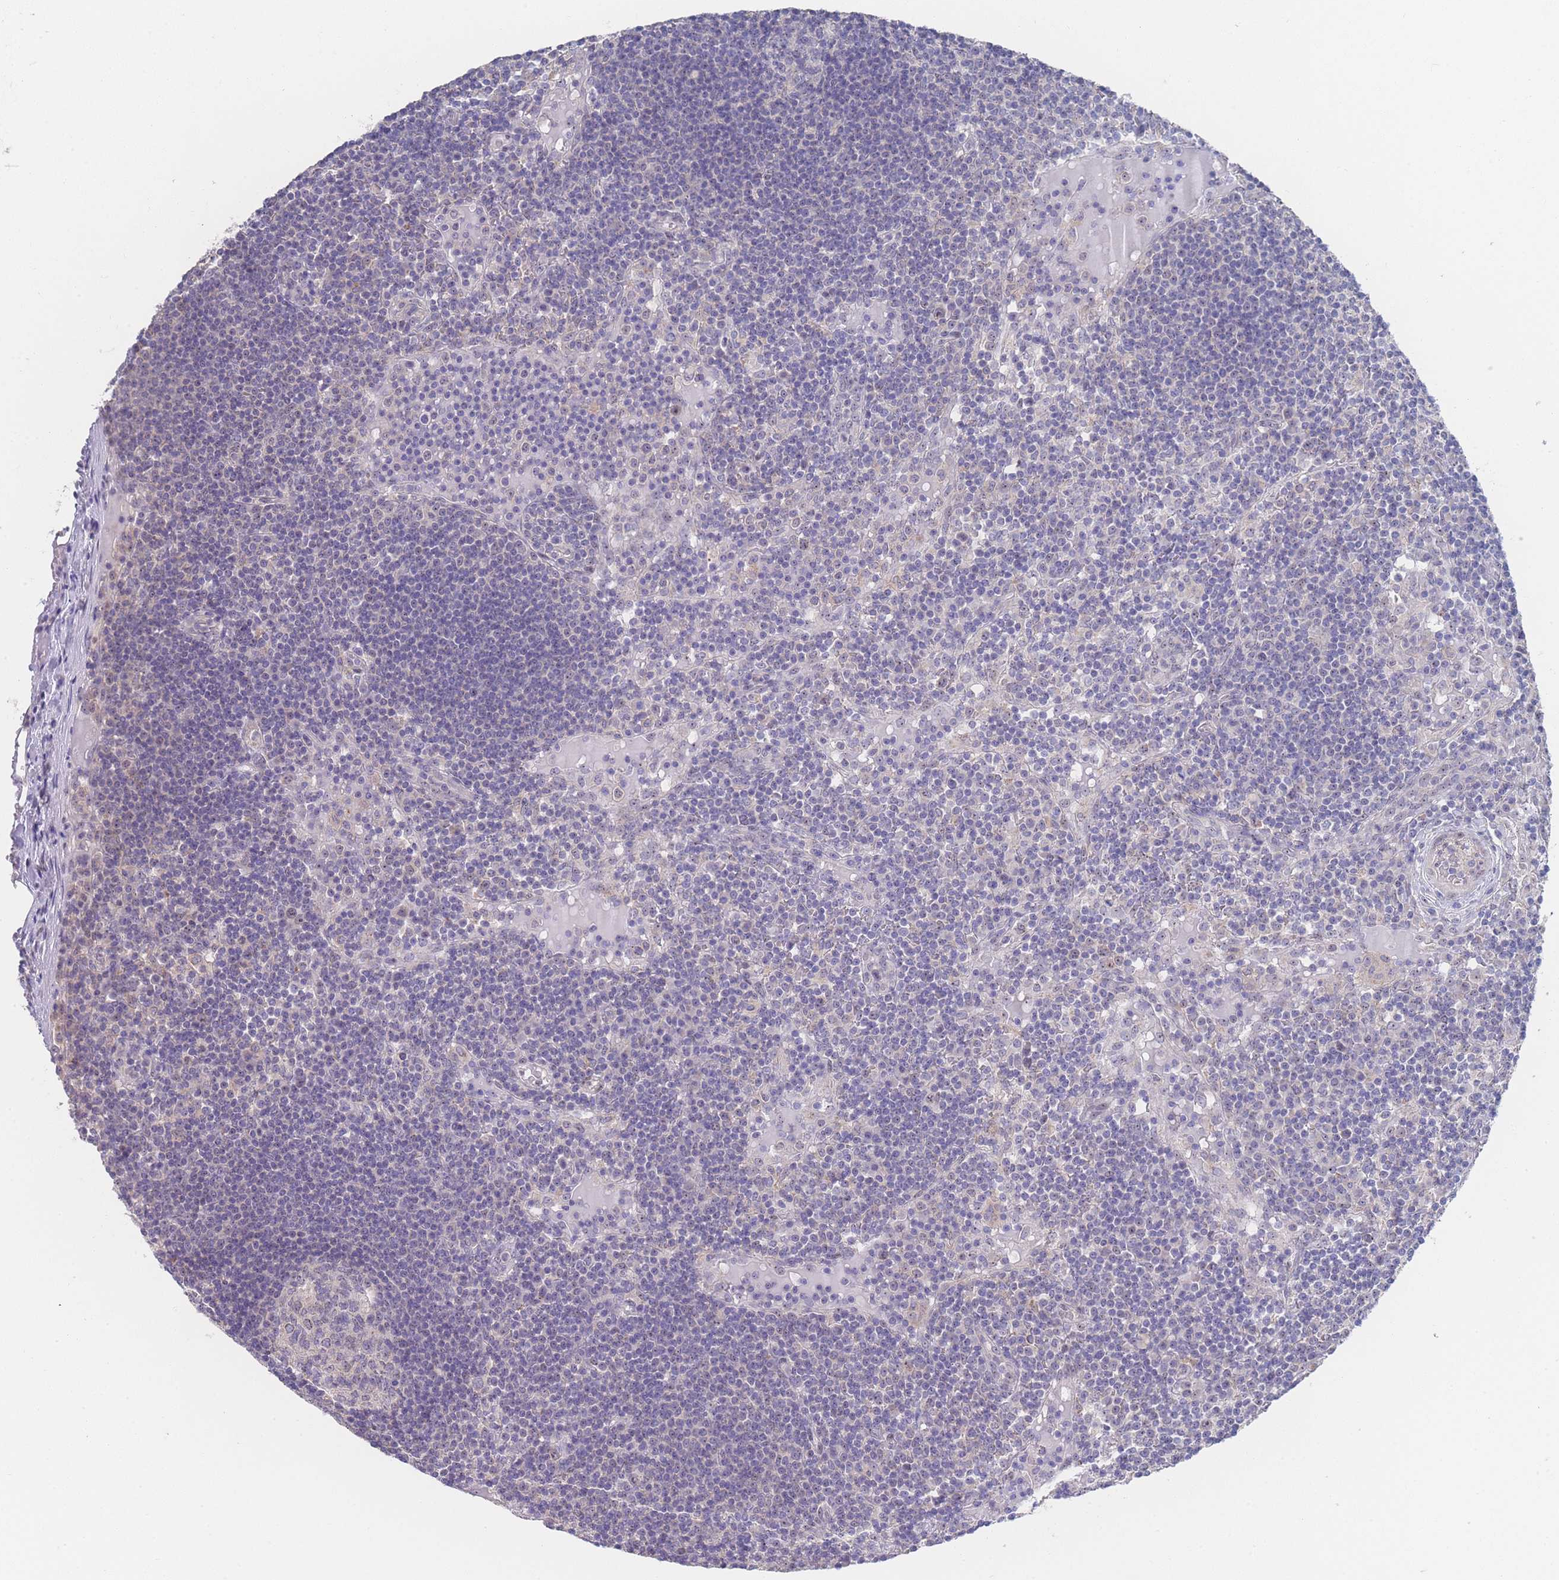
{"staining": {"intensity": "weak", "quantity": "<25%", "location": "nuclear"}, "tissue": "lymph node", "cell_type": "Germinal center cells", "image_type": "normal", "snomed": [{"axis": "morphology", "description": "Normal tissue, NOS"}, {"axis": "topography", "description": "Lymph node"}], "caption": "Histopathology image shows no protein expression in germinal center cells of normal lymph node.", "gene": "ZNF142", "patient": {"sex": "male", "age": 53}}